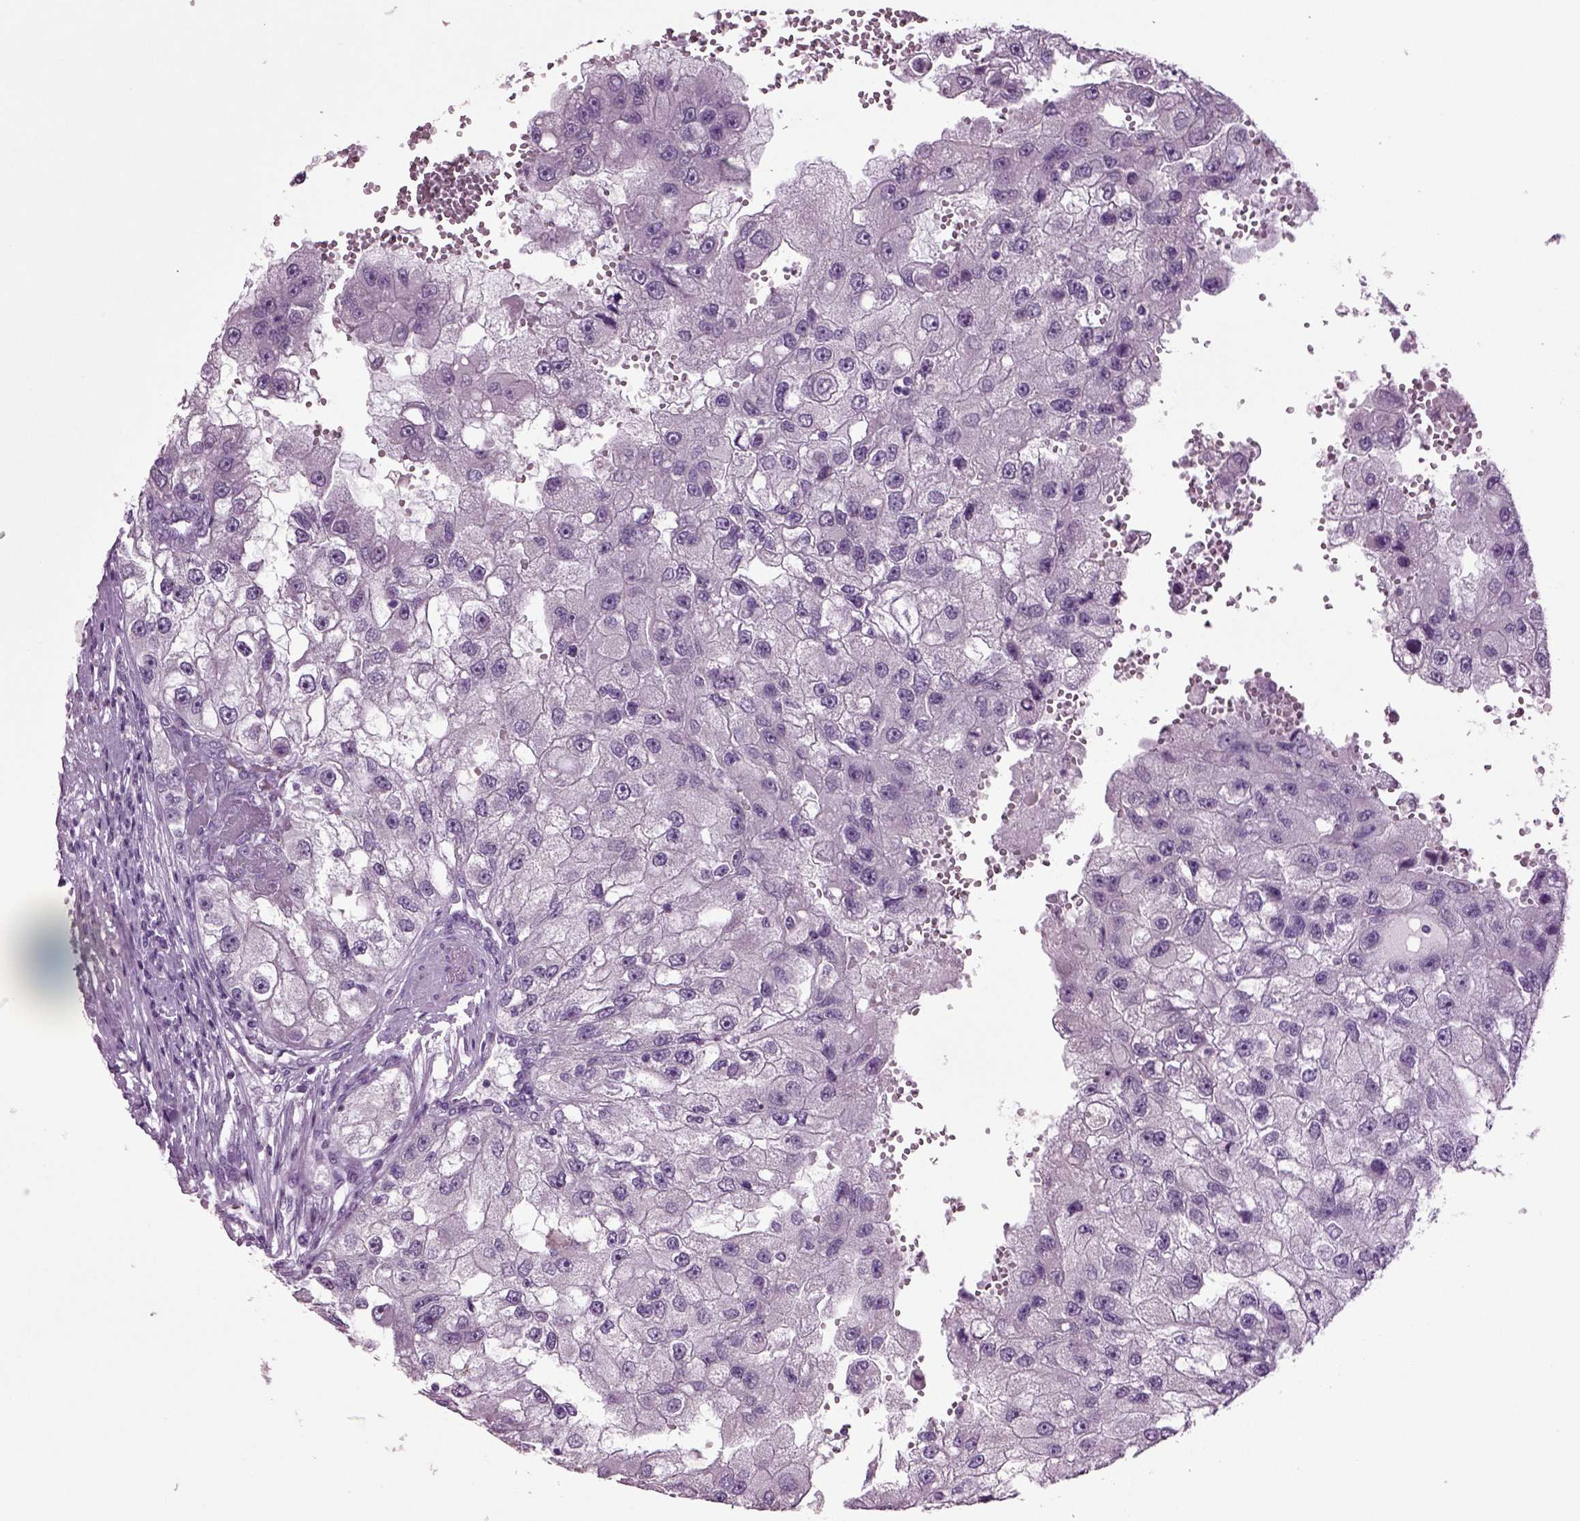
{"staining": {"intensity": "negative", "quantity": "none", "location": "none"}, "tissue": "renal cancer", "cell_type": "Tumor cells", "image_type": "cancer", "snomed": [{"axis": "morphology", "description": "Adenocarcinoma, NOS"}, {"axis": "topography", "description": "Kidney"}], "caption": "This photomicrograph is of renal cancer (adenocarcinoma) stained with IHC to label a protein in brown with the nuclei are counter-stained blue. There is no staining in tumor cells.", "gene": "SLC17A6", "patient": {"sex": "male", "age": 63}}